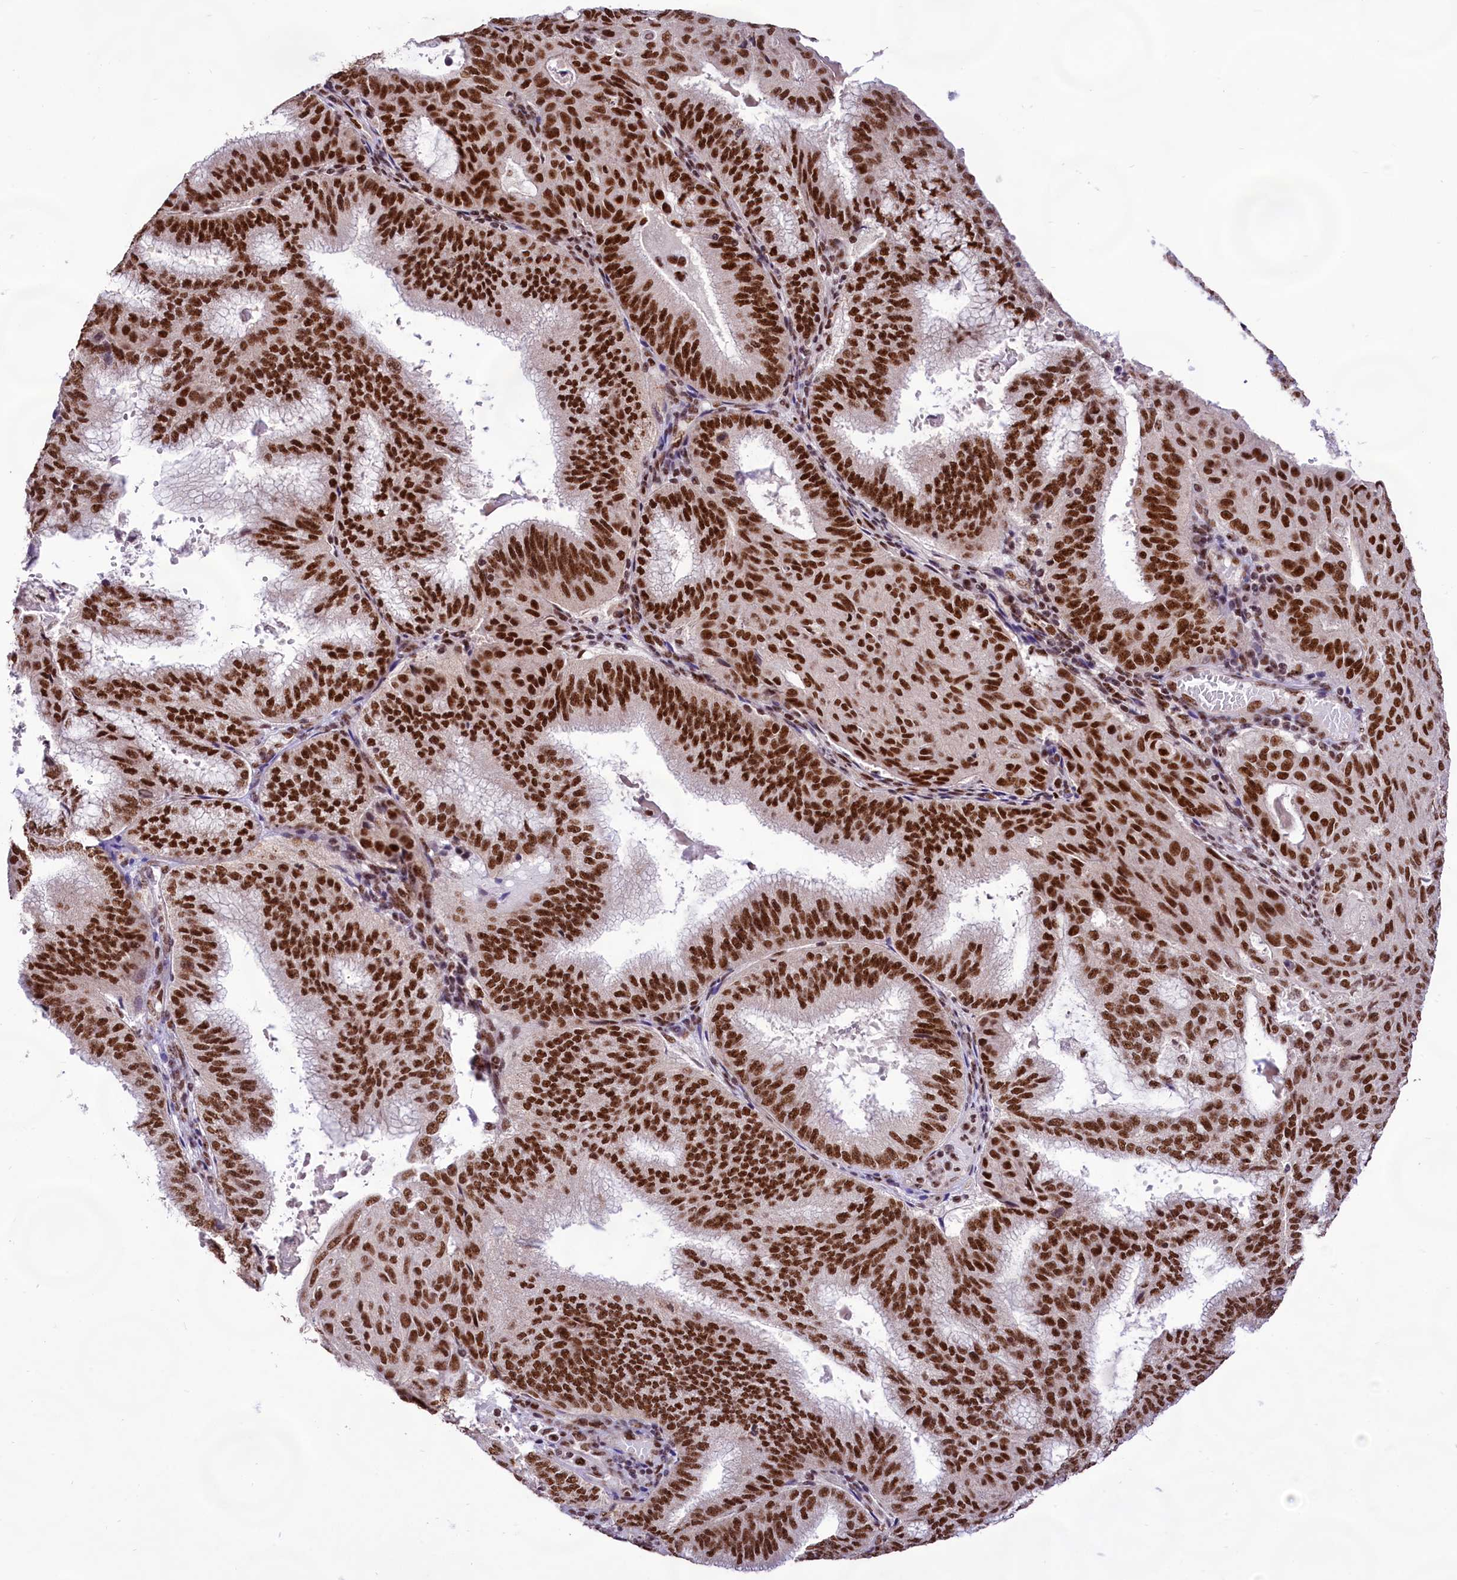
{"staining": {"intensity": "strong", "quantity": ">75%", "location": "nuclear"}, "tissue": "endometrial cancer", "cell_type": "Tumor cells", "image_type": "cancer", "snomed": [{"axis": "morphology", "description": "Adenocarcinoma, NOS"}, {"axis": "topography", "description": "Endometrium"}], "caption": "Protein analysis of endometrial cancer (adenocarcinoma) tissue demonstrates strong nuclear staining in approximately >75% of tumor cells. (Stains: DAB (3,3'-diaminobenzidine) in brown, nuclei in blue, Microscopy: brightfield microscopy at high magnification).", "gene": "HIRA", "patient": {"sex": "female", "age": 49}}